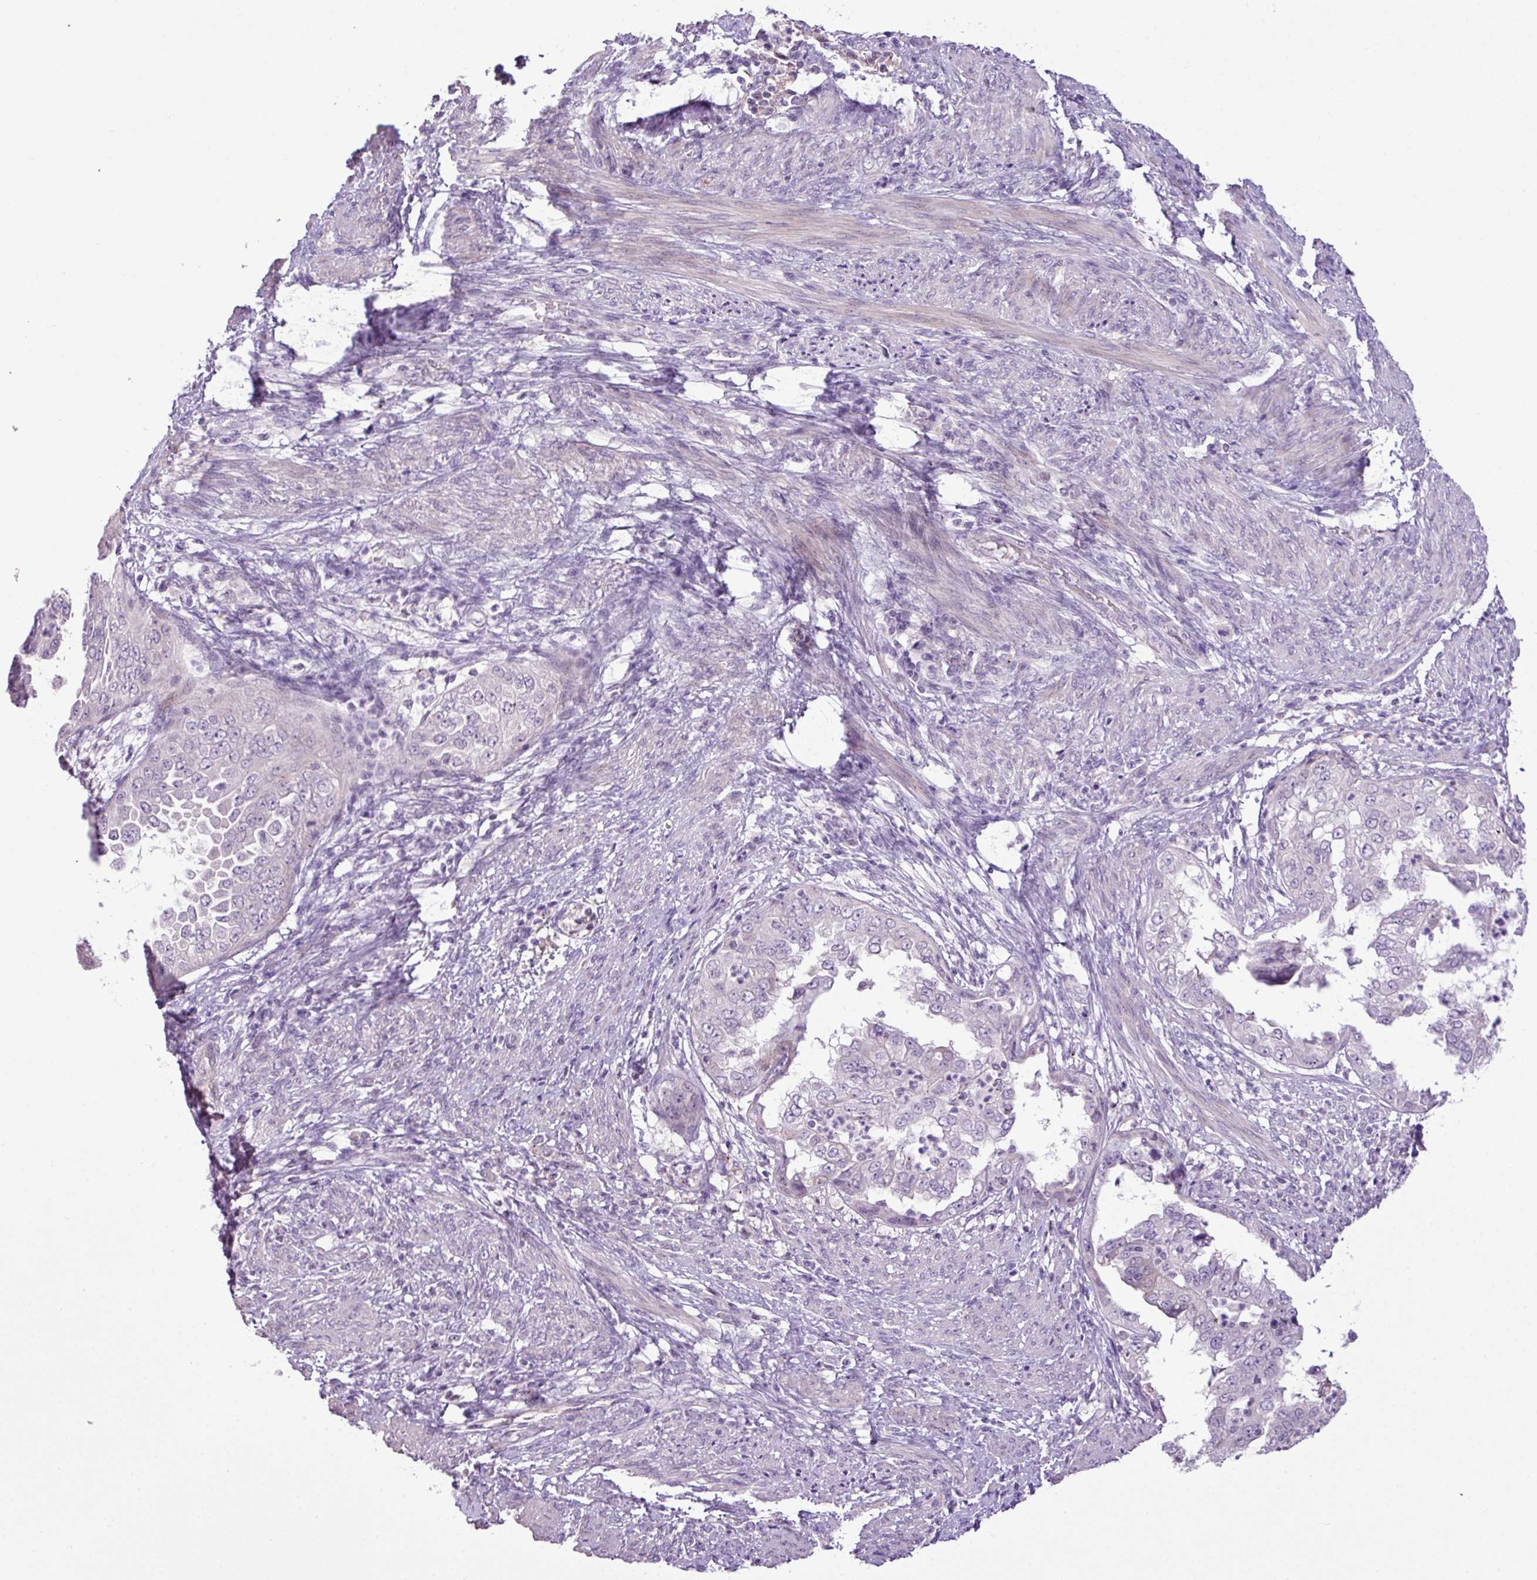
{"staining": {"intensity": "negative", "quantity": "none", "location": "none"}, "tissue": "endometrial cancer", "cell_type": "Tumor cells", "image_type": "cancer", "snomed": [{"axis": "morphology", "description": "Adenocarcinoma, NOS"}, {"axis": "topography", "description": "Endometrium"}], "caption": "DAB (3,3'-diaminobenzidine) immunohistochemical staining of endometrial adenocarcinoma reveals no significant positivity in tumor cells.", "gene": "DNAJB13", "patient": {"sex": "female", "age": 85}}